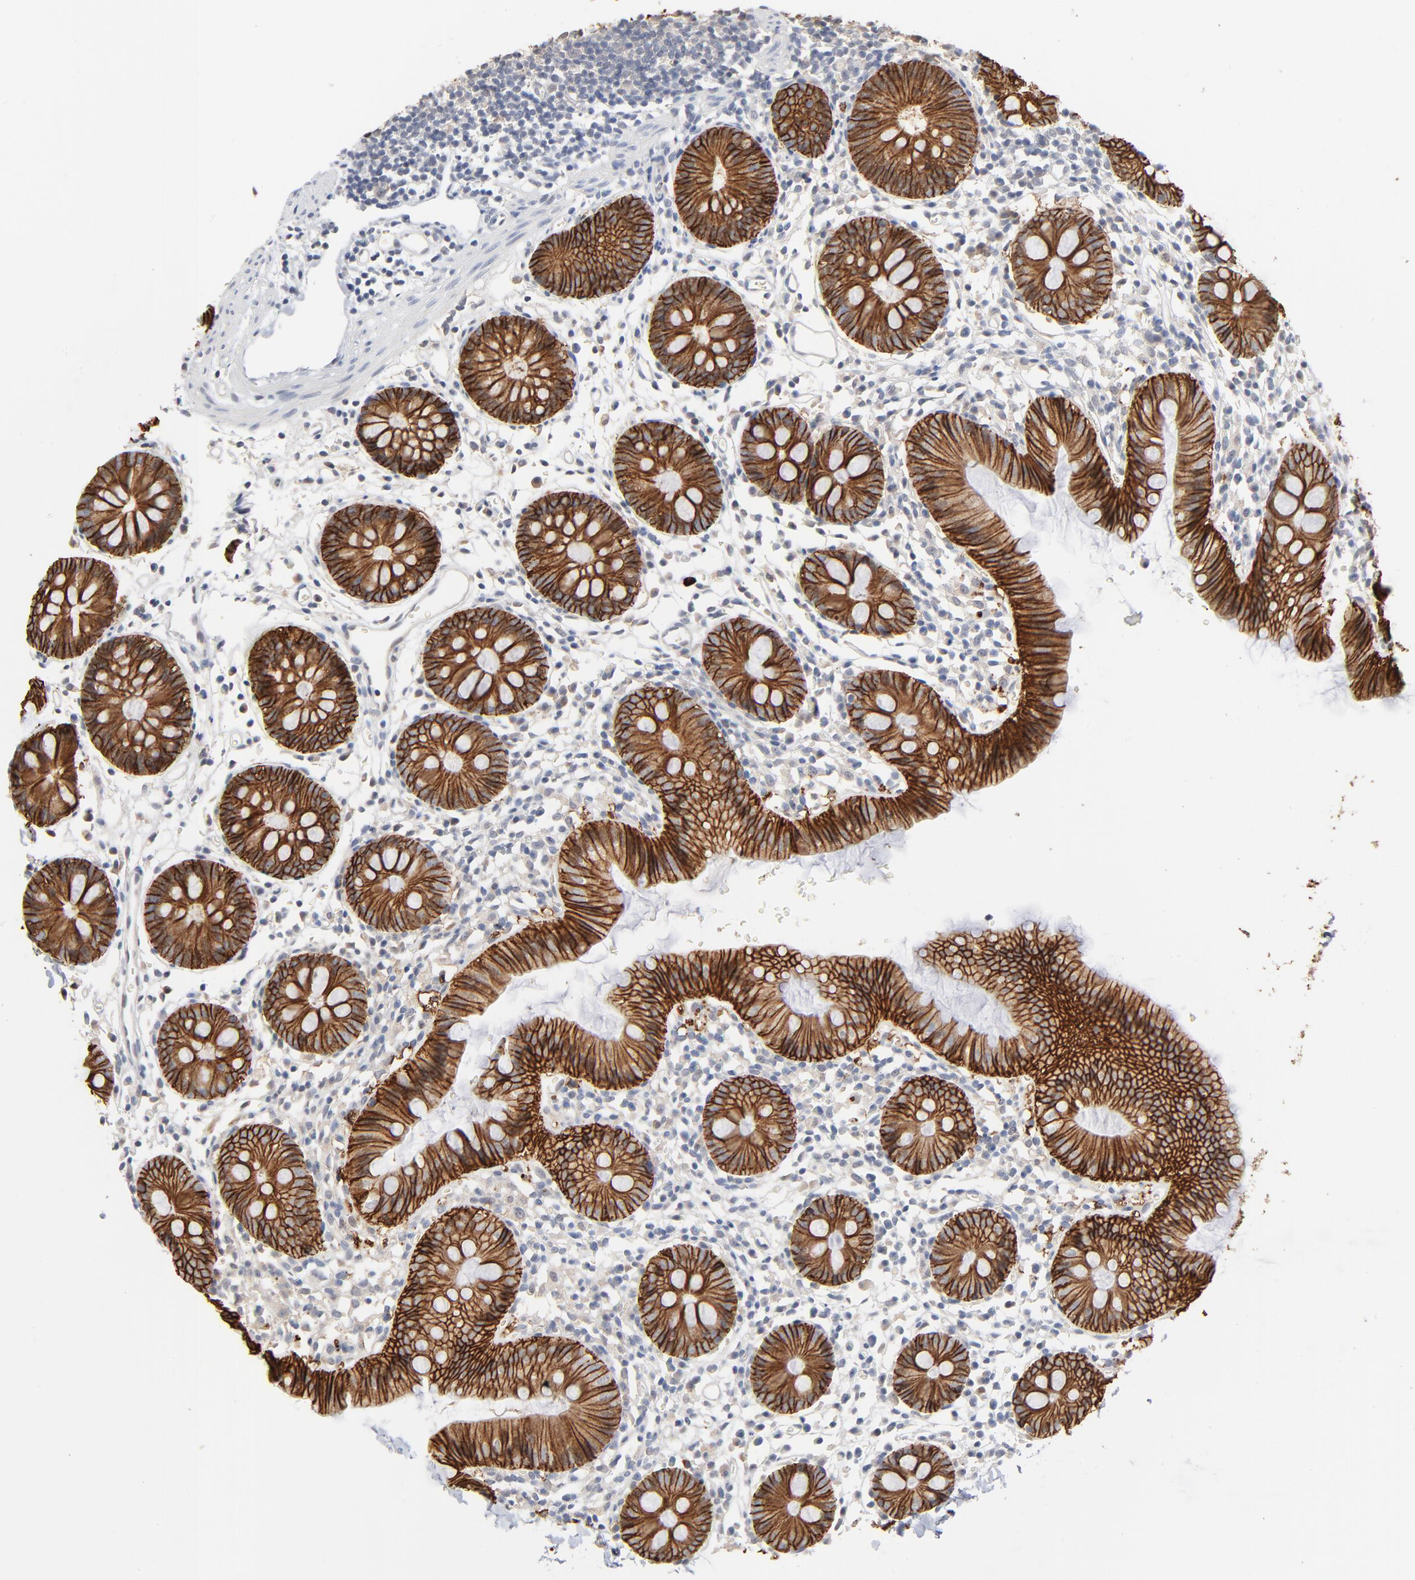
{"staining": {"intensity": "negative", "quantity": "none", "location": "none"}, "tissue": "colon", "cell_type": "Endothelial cells", "image_type": "normal", "snomed": [{"axis": "morphology", "description": "Normal tissue, NOS"}, {"axis": "topography", "description": "Colon"}], "caption": "This is an IHC image of benign human colon. There is no expression in endothelial cells.", "gene": "EPCAM", "patient": {"sex": "male", "age": 14}}